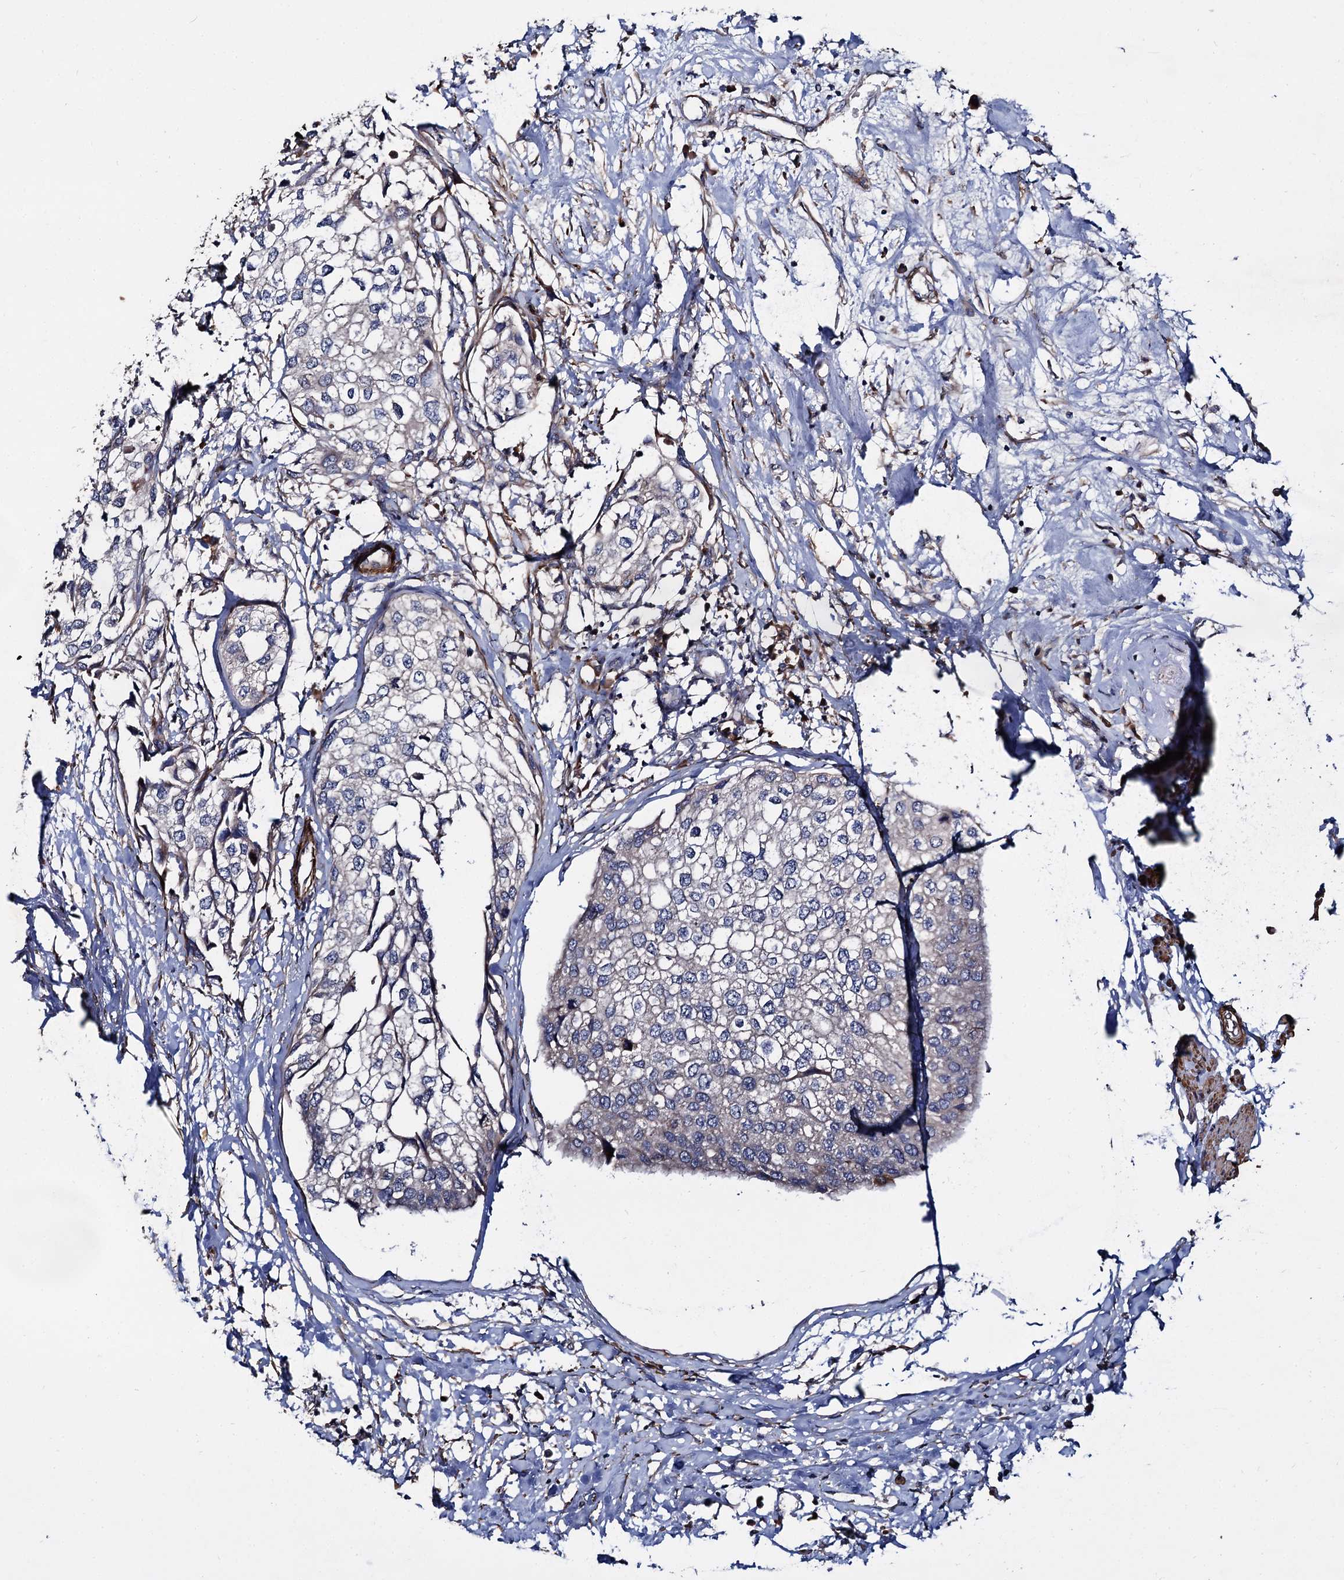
{"staining": {"intensity": "negative", "quantity": "none", "location": "none"}, "tissue": "urothelial cancer", "cell_type": "Tumor cells", "image_type": "cancer", "snomed": [{"axis": "morphology", "description": "Urothelial carcinoma, High grade"}, {"axis": "topography", "description": "Urinary bladder"}], "caption": "Immunohistochemistry image of urothelial carcinoma (high-grade) stained for a protein (brown), which reveals no positivity in tumor cells. (Immunohistochemistry (ihc), brightfield microscopy, high magnification).", "gene": "ISM2", "patient": {"sex": "male", "age": 64}}